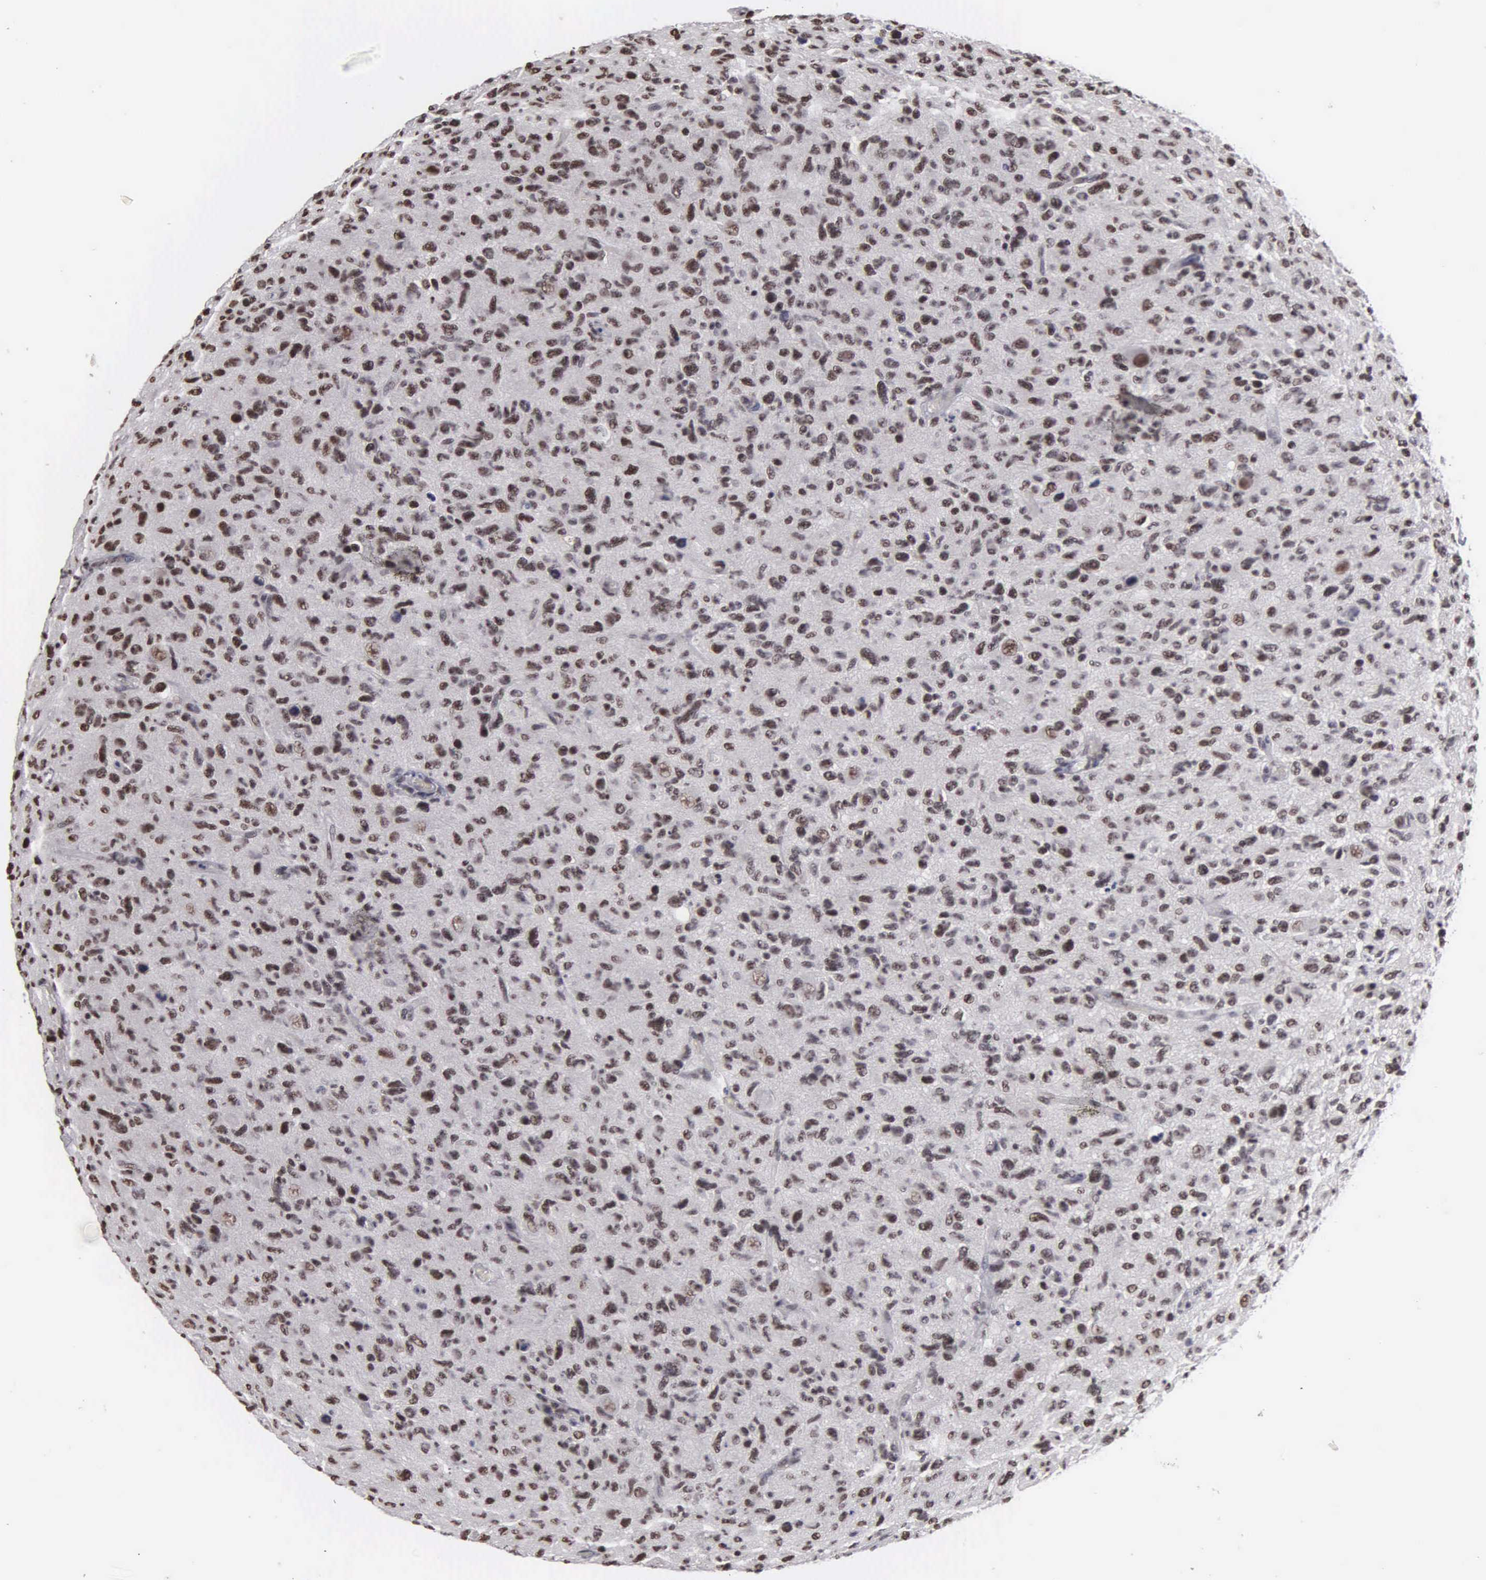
{"staining": {"intensity": "moderate", "quantity": ">75%", "location": "nuclear"}, "tissue": "glioma", "cell_type": "Tumor cells", "image_type": "cancer", "snomed": [{"axis": "morphology", "description": "Glioma, malignant, High grade"}, {"axis": "topography", "description": "Brain"}], "caption": "Tumor cells reveal medium levels of moderate nuclear staining in approximately >75% of cells in glioma.", "gene": "KIAA0586", "patient": {"sex": "female", "age": 60}}